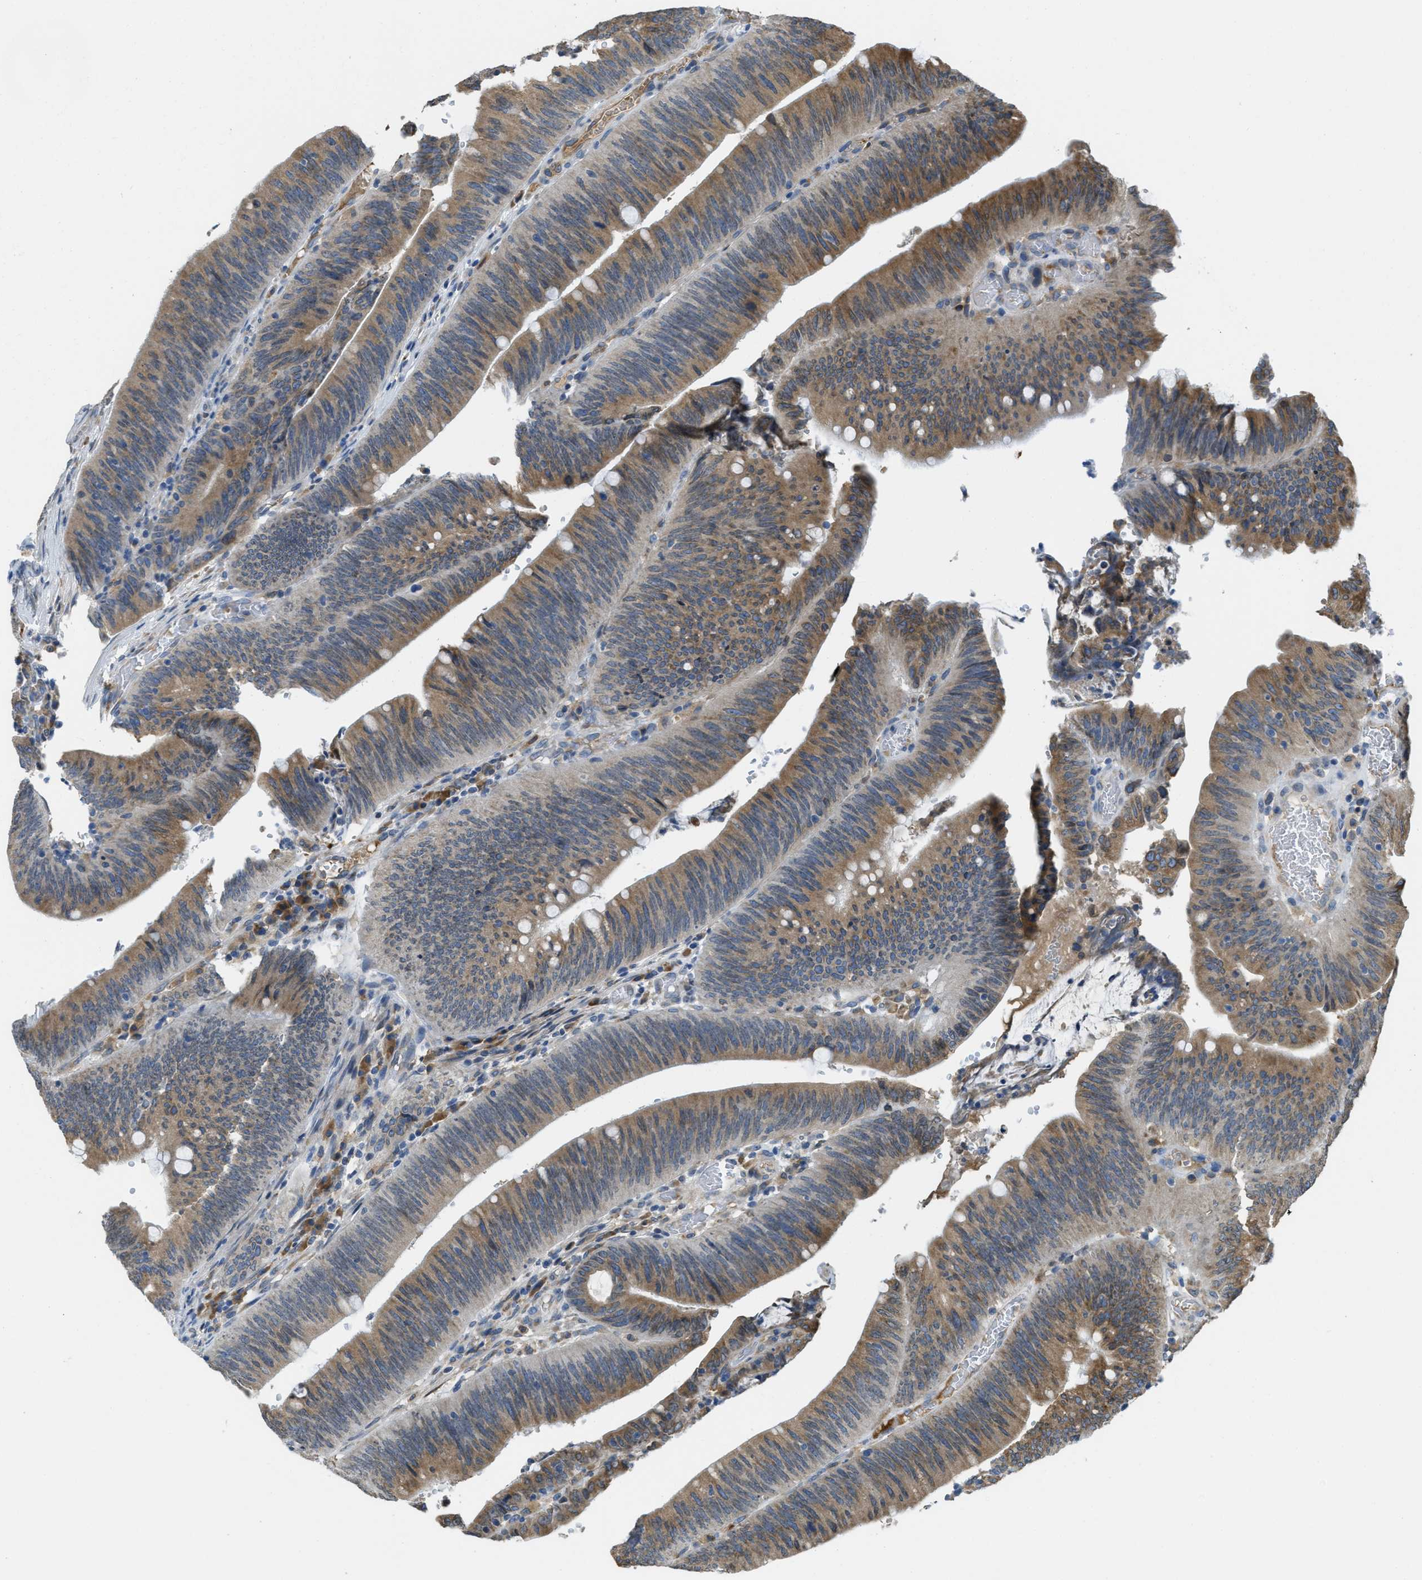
{"staining": {"intensity": "moderate", "quantity": ">75%", "location": "cytoplasmic/membranous"}, "tissue": "colorectal cancer", "cell_type": "Tumor cells", "image_type": "cancer", "snomed": [{"axis": "morphology", "description": "Normal tissue, NOS"}, {"axis": "morphology", "description": "Adenocarcinoma, NOS"}, {"axis": "topography", "description": "Rectum"}], "caption": "Immunohistochemistry of adenocarcinoma (colorectal) exhibits medium levels of moderate cytoplasmic/membranous staining in about >75% of tumor cells.", "gene": "MPDU1", "patient": {"sex": "female", "age": 66}}